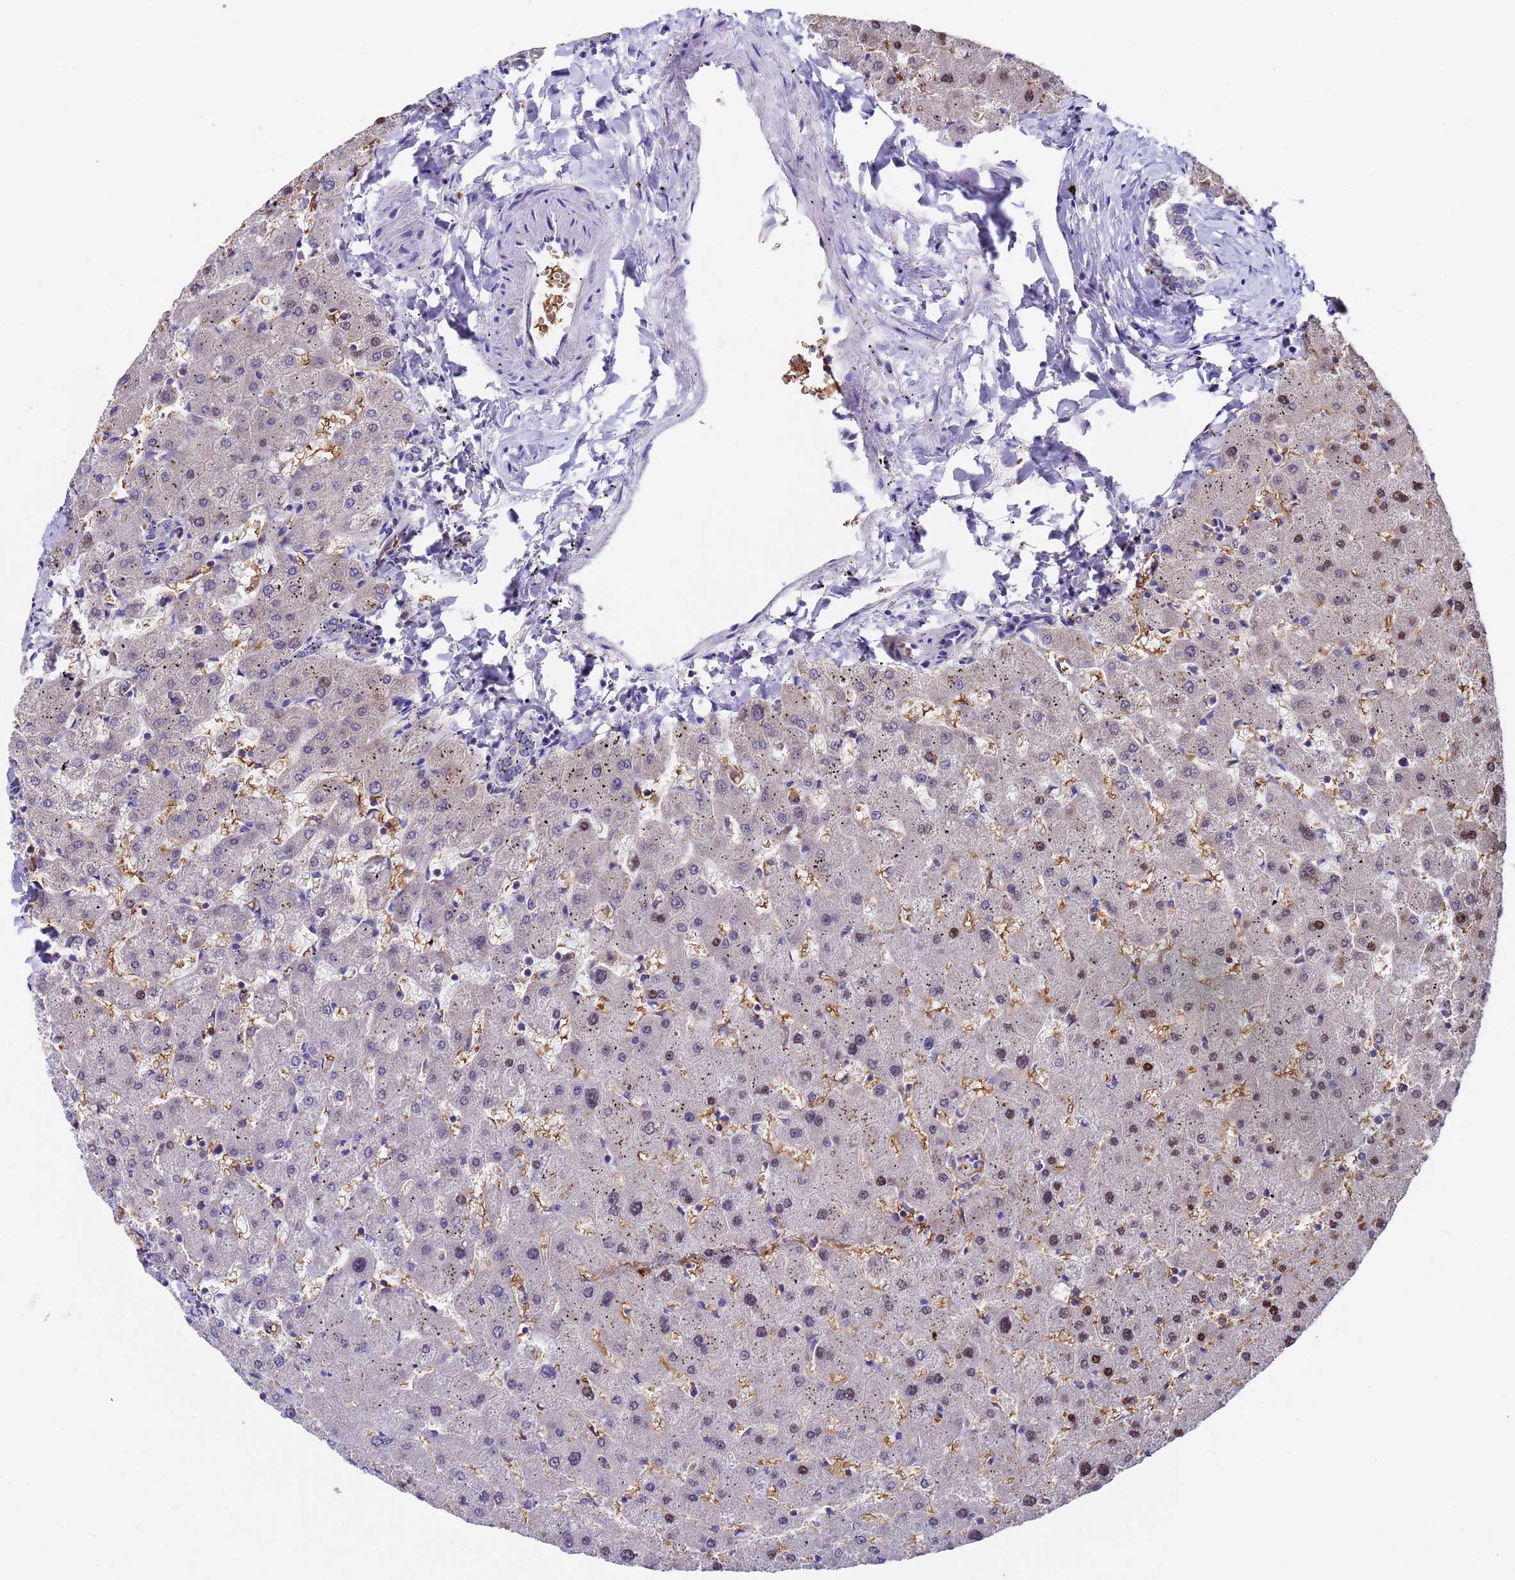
{"staining": {"intensity": "negative", "quantity": "none", "location": "none"}, "tissue": "liver", "cell_type": "Cholangiocytes", "image_type": "normal", "snomed": [{"axis": "morphology", "description": "Normal tissue, NOS"}, {"axis": "topography", "description": "Liver"}], "caption": "The image reveals no significant staining in cholangiocytes of liver. Nuclei are stained in blue.", "gene": "ELP6", "patient": {"sex": "female", "age": 63}}